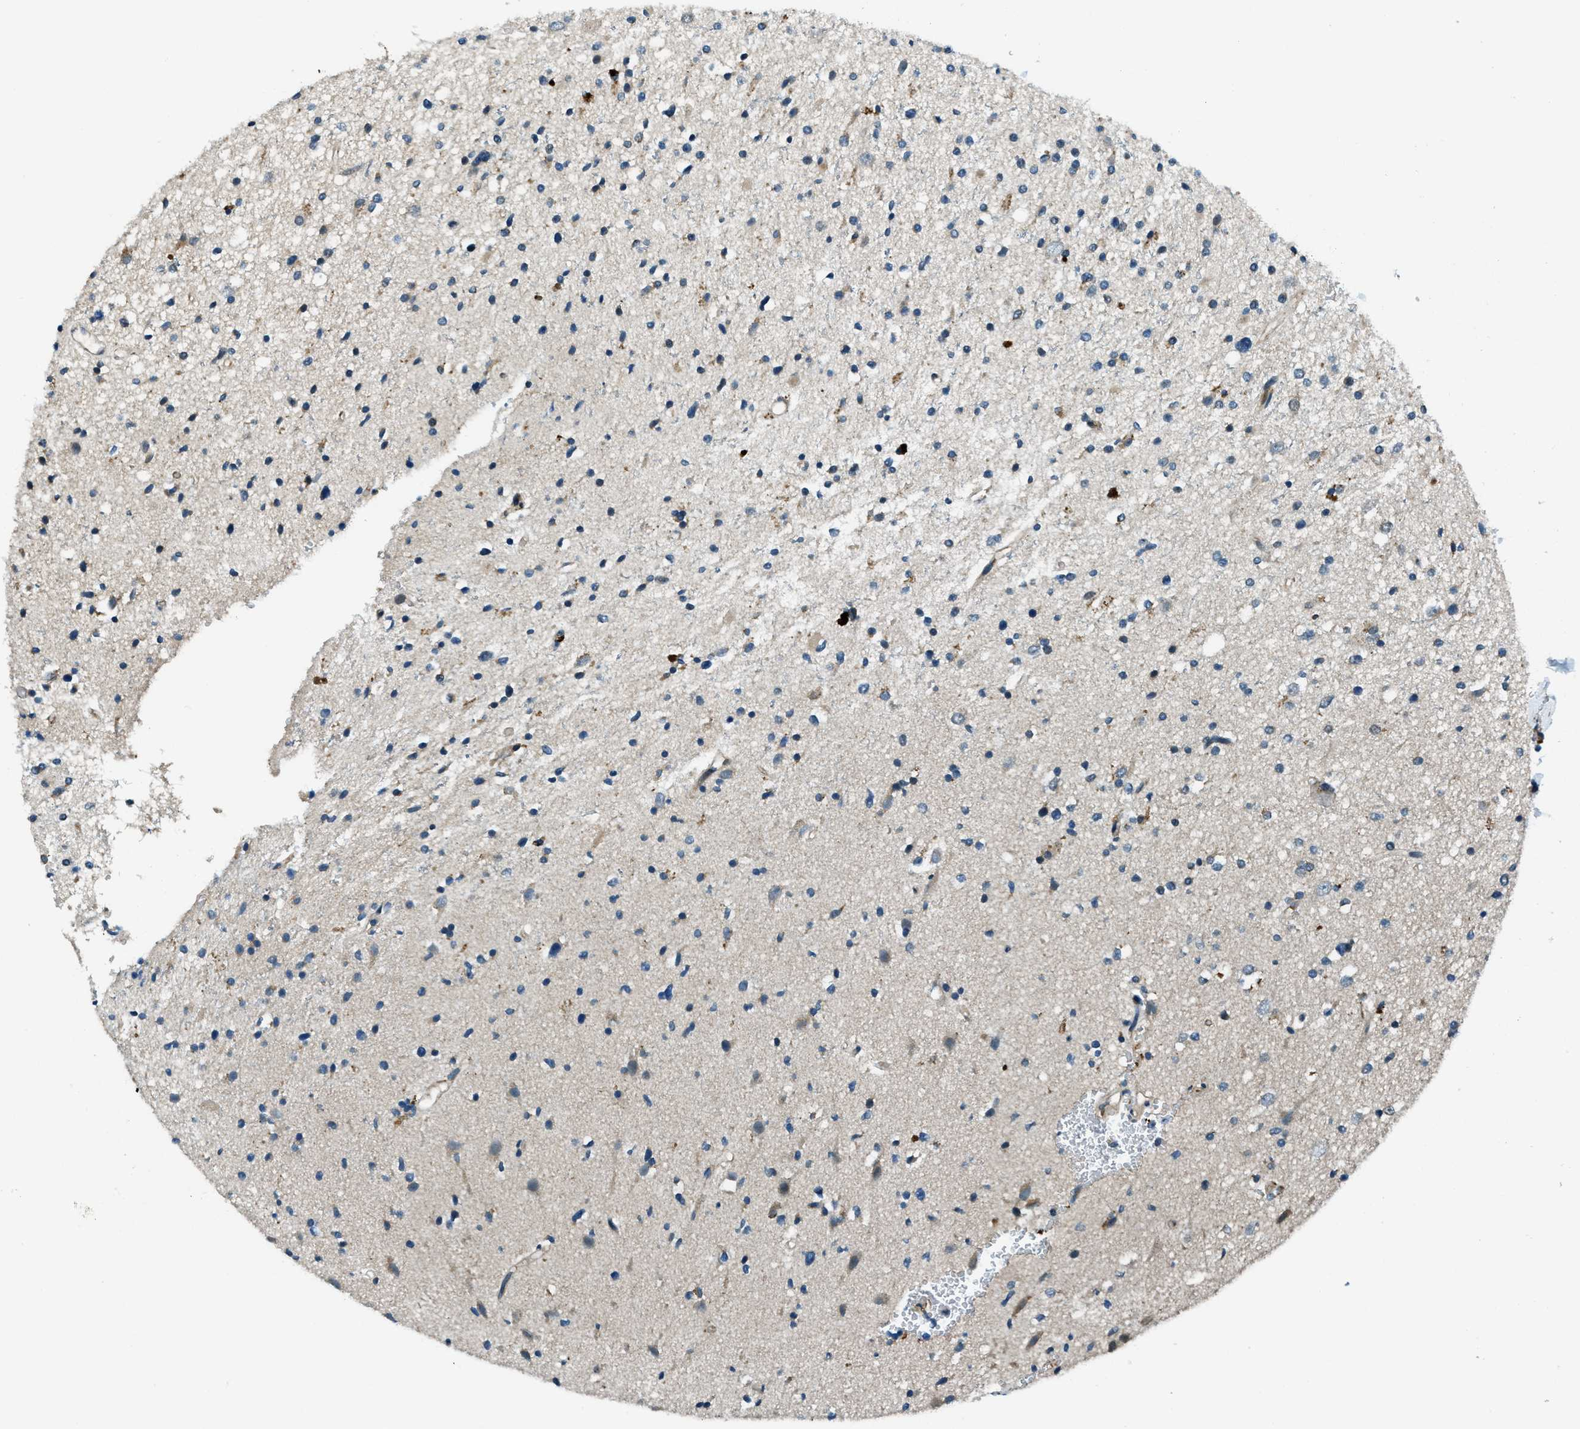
{"staining": {"intensity": "negative", "quantity": "none", "location": "none"}, "tissue": "glioma", "cell_type": "Tumor cells", "image_type": "cancer", "snomed": [{"axis": "morphology", "description": "Glioma, malignant, High grade"}, {"axis": "topography", "description": "Brain"}], "caption": "Tumor cells are negative for protein expression in human glioma. The staining was performed using DAB (3,3'-diaminobenzidine) to visualize the protein expression in brown, while the nuclei were stained in blue with hematoxylin (Magnification: 20x).", "gene": "GINM1", "patient": {"sex": "male", "age": 33}}